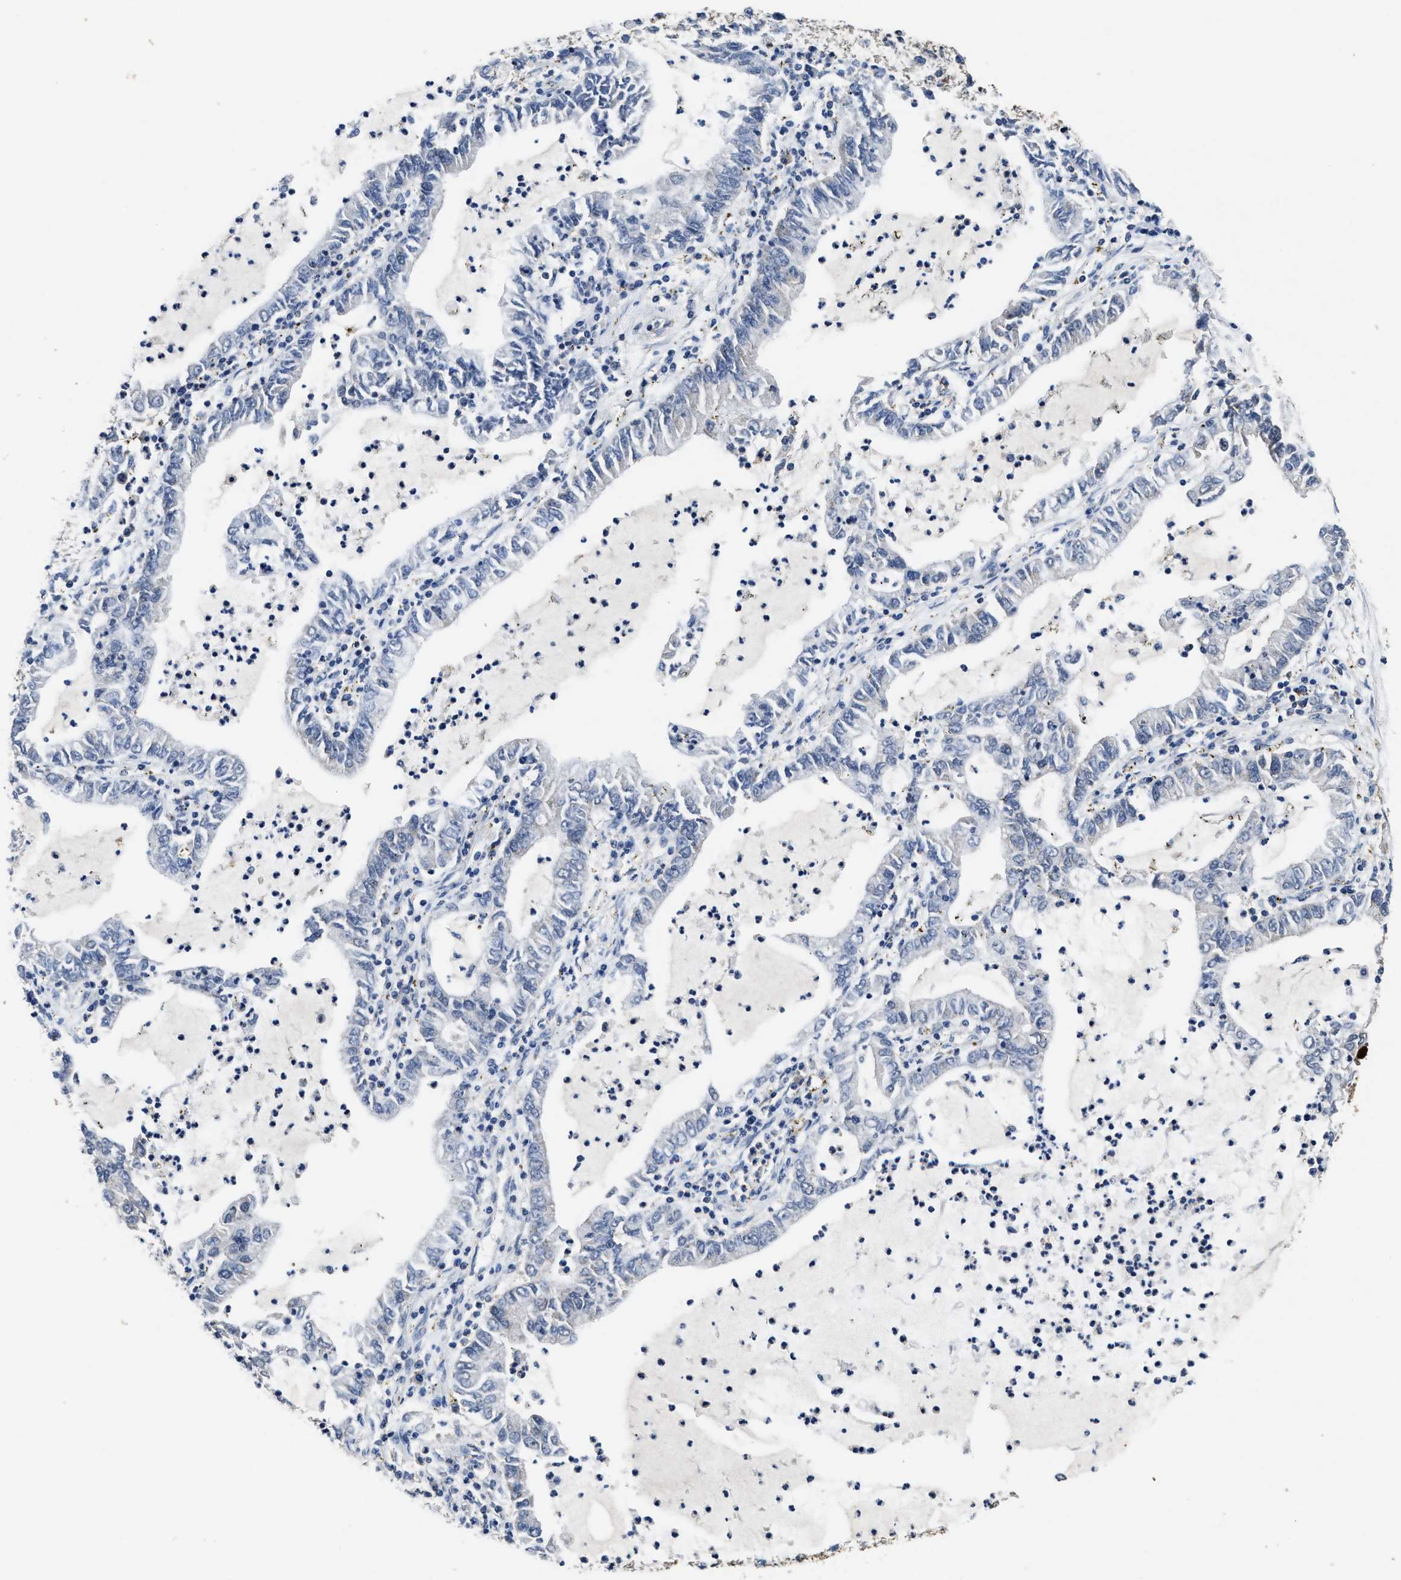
{"staining": {"intensity": "weak", "quantity": "<25%", "location": "cytoplasmic/membranous"}, "tissue": "lung cancer", "cell_type": "Tumor cells", "image_type": "cancer", "snomed": [{"axis": "morphology", "description": "Adenocarcinoma, NOS"}, {"axis": "topography", "description": "Lung"}], "caption": "Immunohistochemistry photomicrograph of neoplastic tissue: human lung cancer stained with DAB displays no significant protein positivity in tumor cells. (DAB IHC with hematoxylin counter stain).", "gene": "ACAT2", "patient": {"sex": "female", "age": 51}}